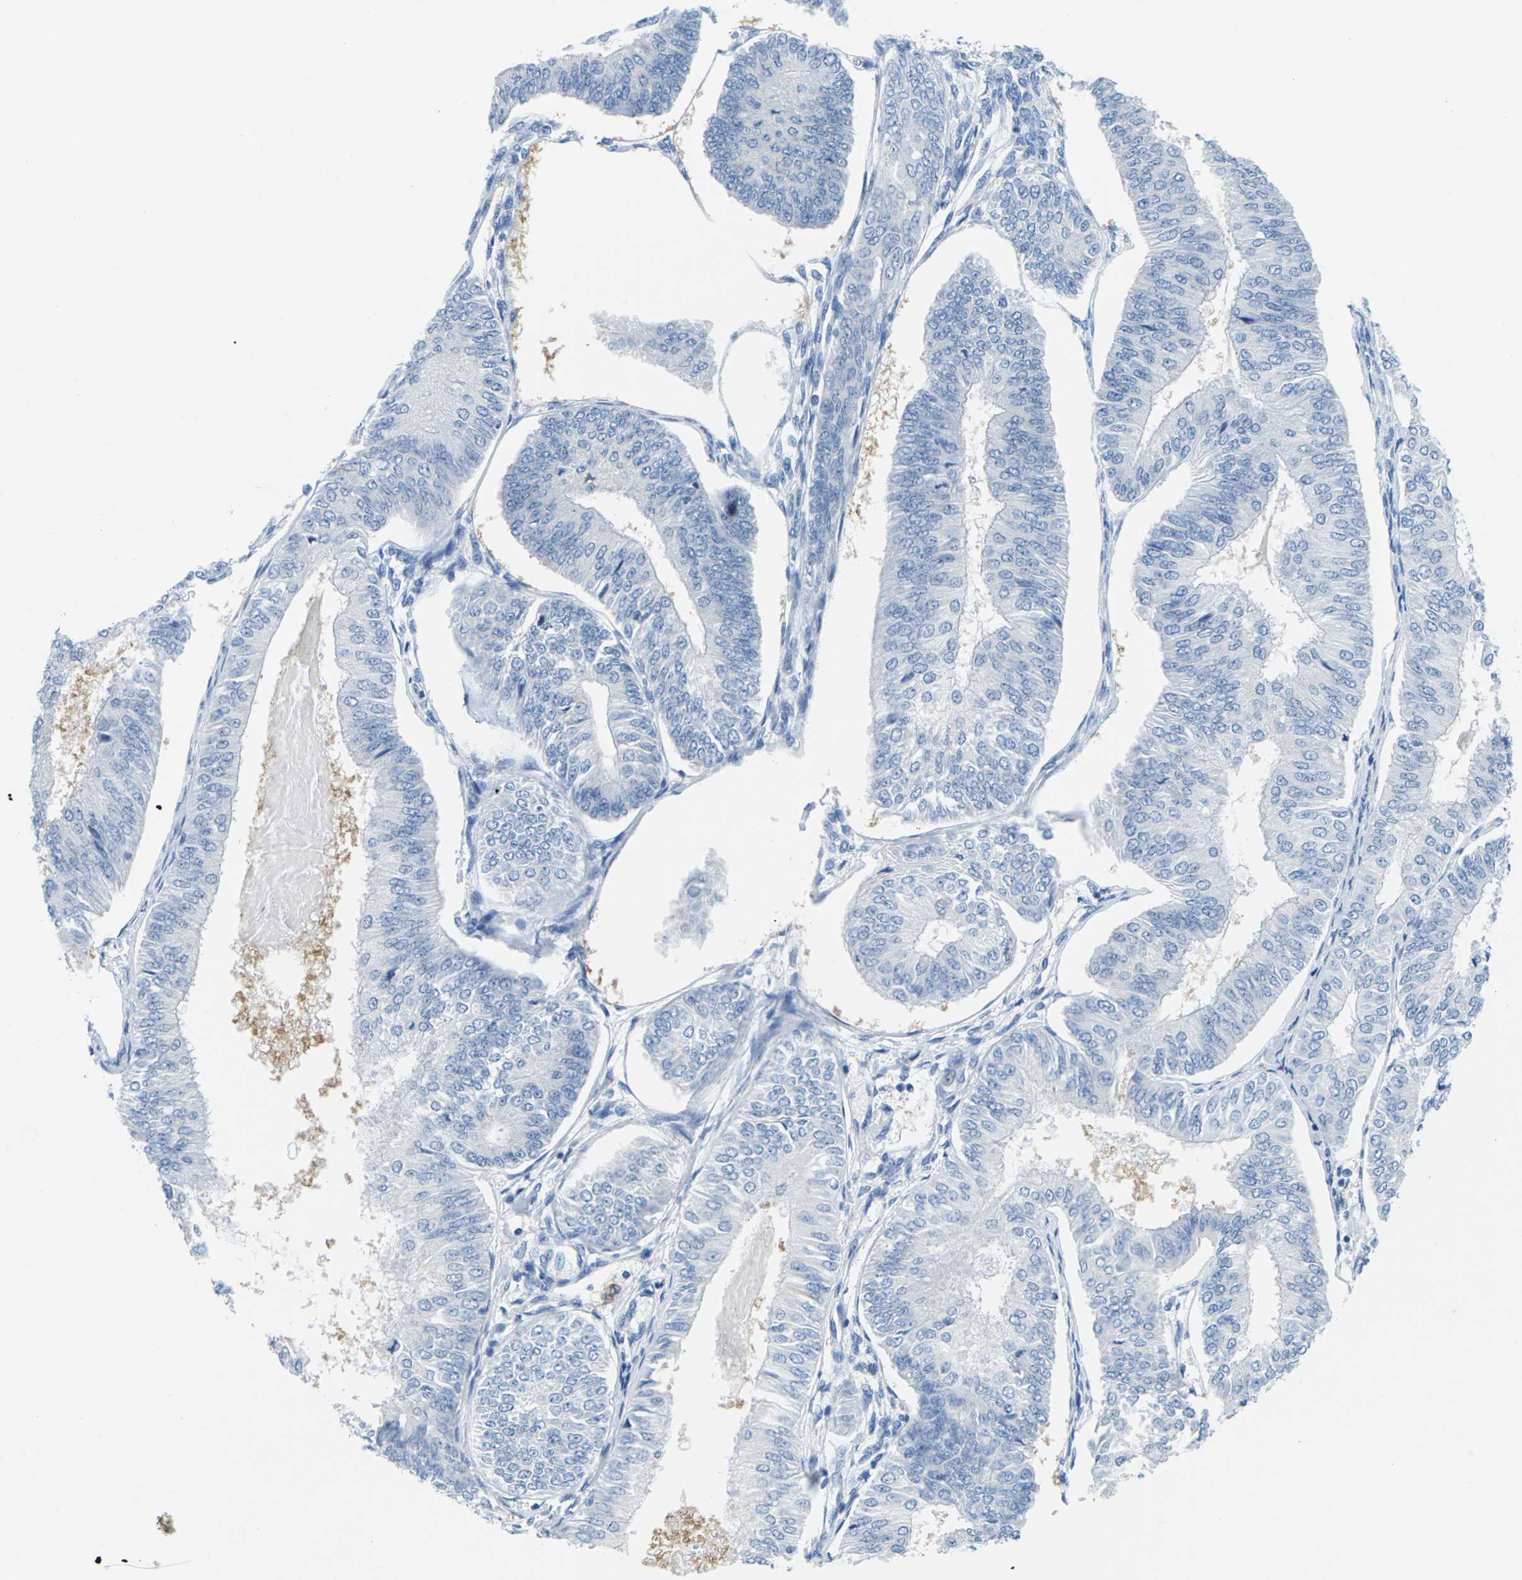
{"staining": {"intensity": "negative", "quantity": "none", "location": "none"}, "tissue": "endometrial cancer", "cell_type": "Tumor cells", "image_type": "cancer", "snomed": [{"axis": "morphology", "description": "Adenocarcinoma, NOS"}, {"axis": "topography", "description": "Endometrium"}], "caption": "Immunohistochemistry of endometrial cancer demonstrates no staining in tumor cells. (IHC, brightfield microscopy, high magnification).", "gene": "SYNGR2", "patient": {"sex": "female", "age": 58}}